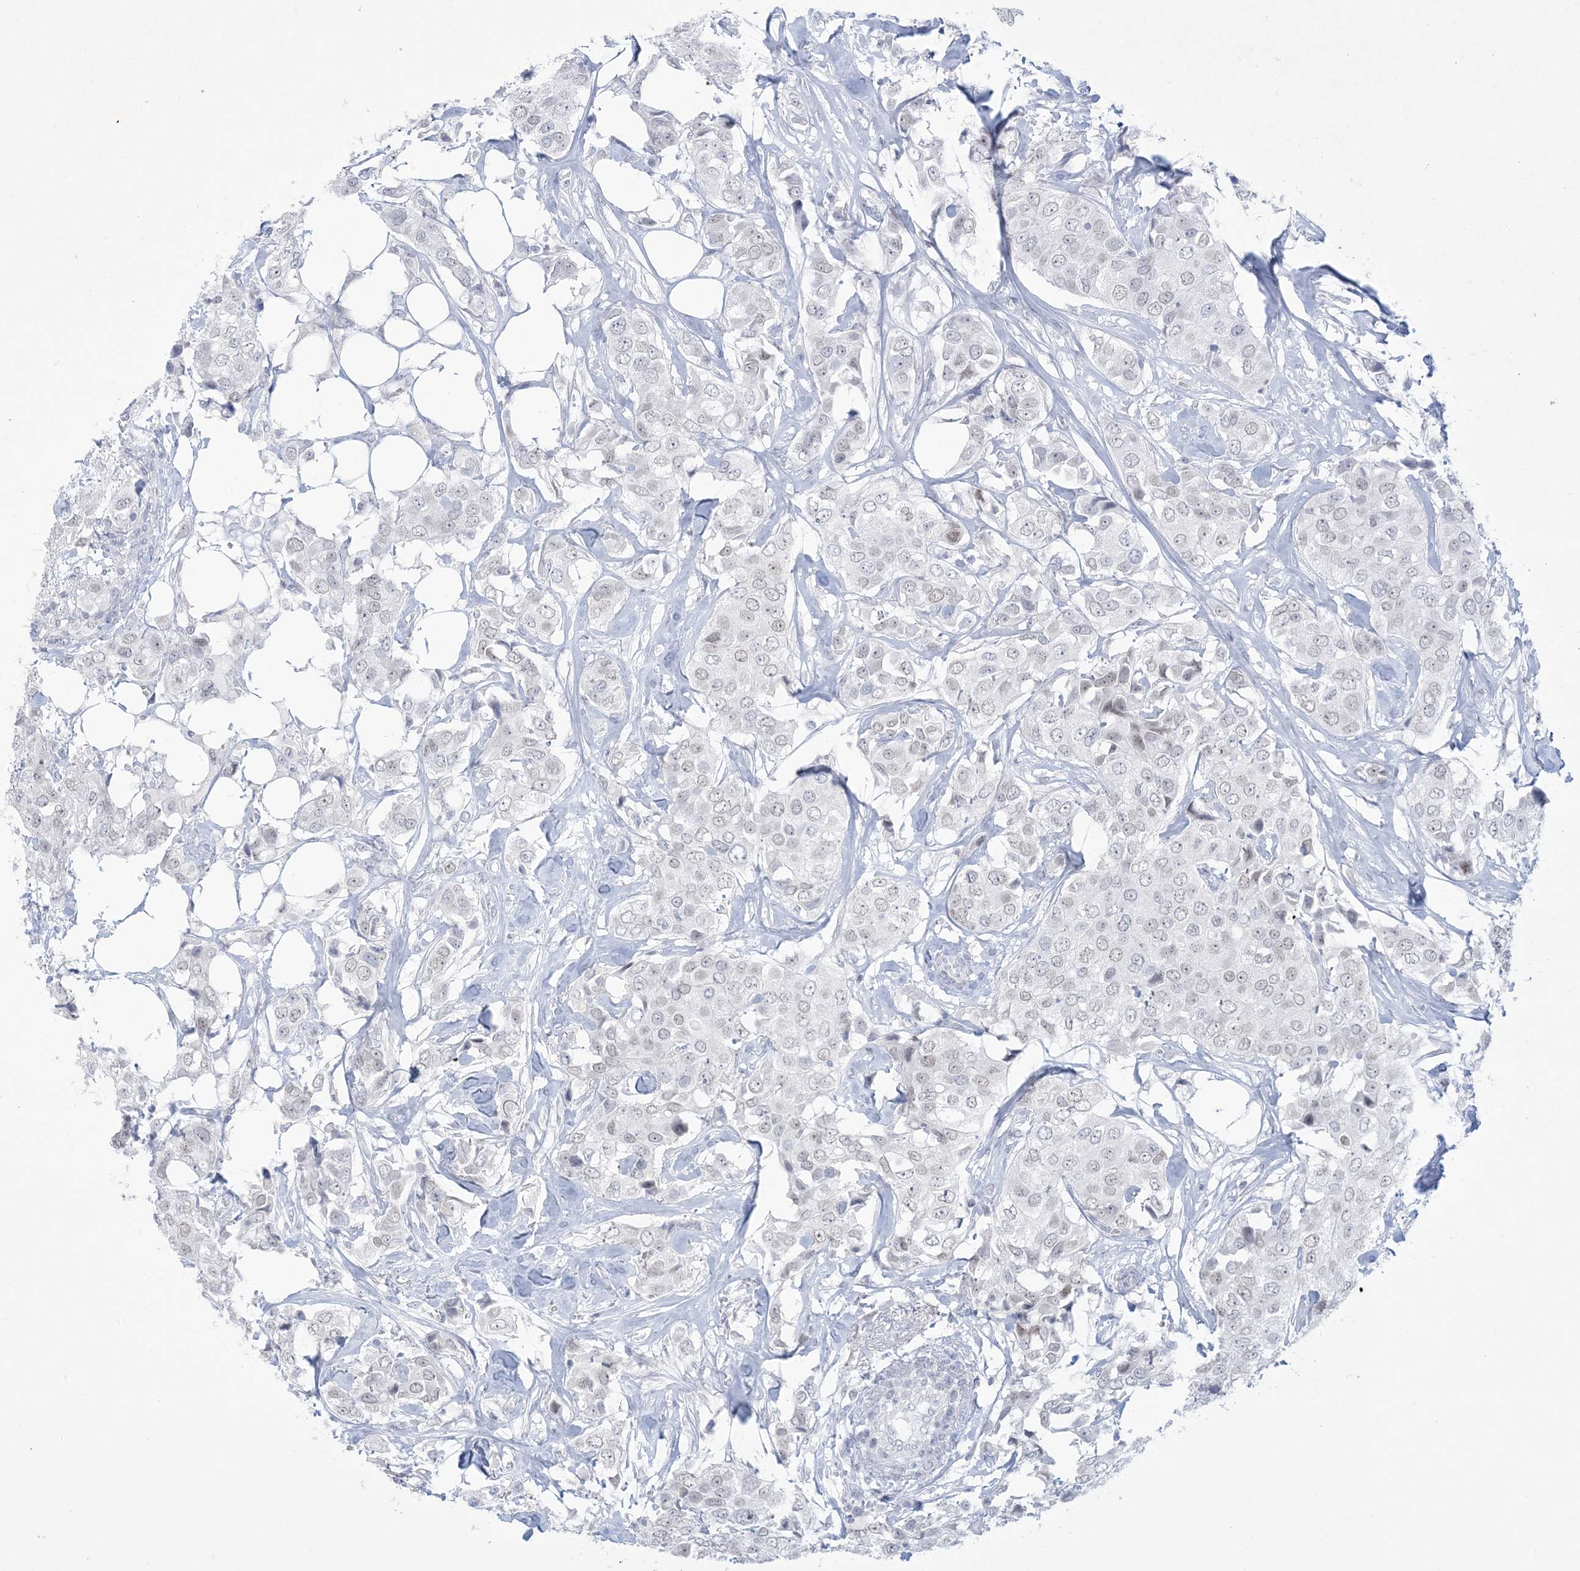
{"staining": {"intensity": "negative", "quantity": "none", "location": "none"}, "tissue": "breast cancer", "cell_type": "Tumor cells", "image_type": "cancer", "snomed": [{"axis": "morphology", "description": "Duct carcinoma"}, {"axis": "topography", "description": "Breast"}], "caption": "This is a image of immunohistochemistry (IHC) staining of breast cancer, which shows no positivity in tumor cells.", "gene": "HOMEZ", "patient": {"sex": "female", "age": 80}}